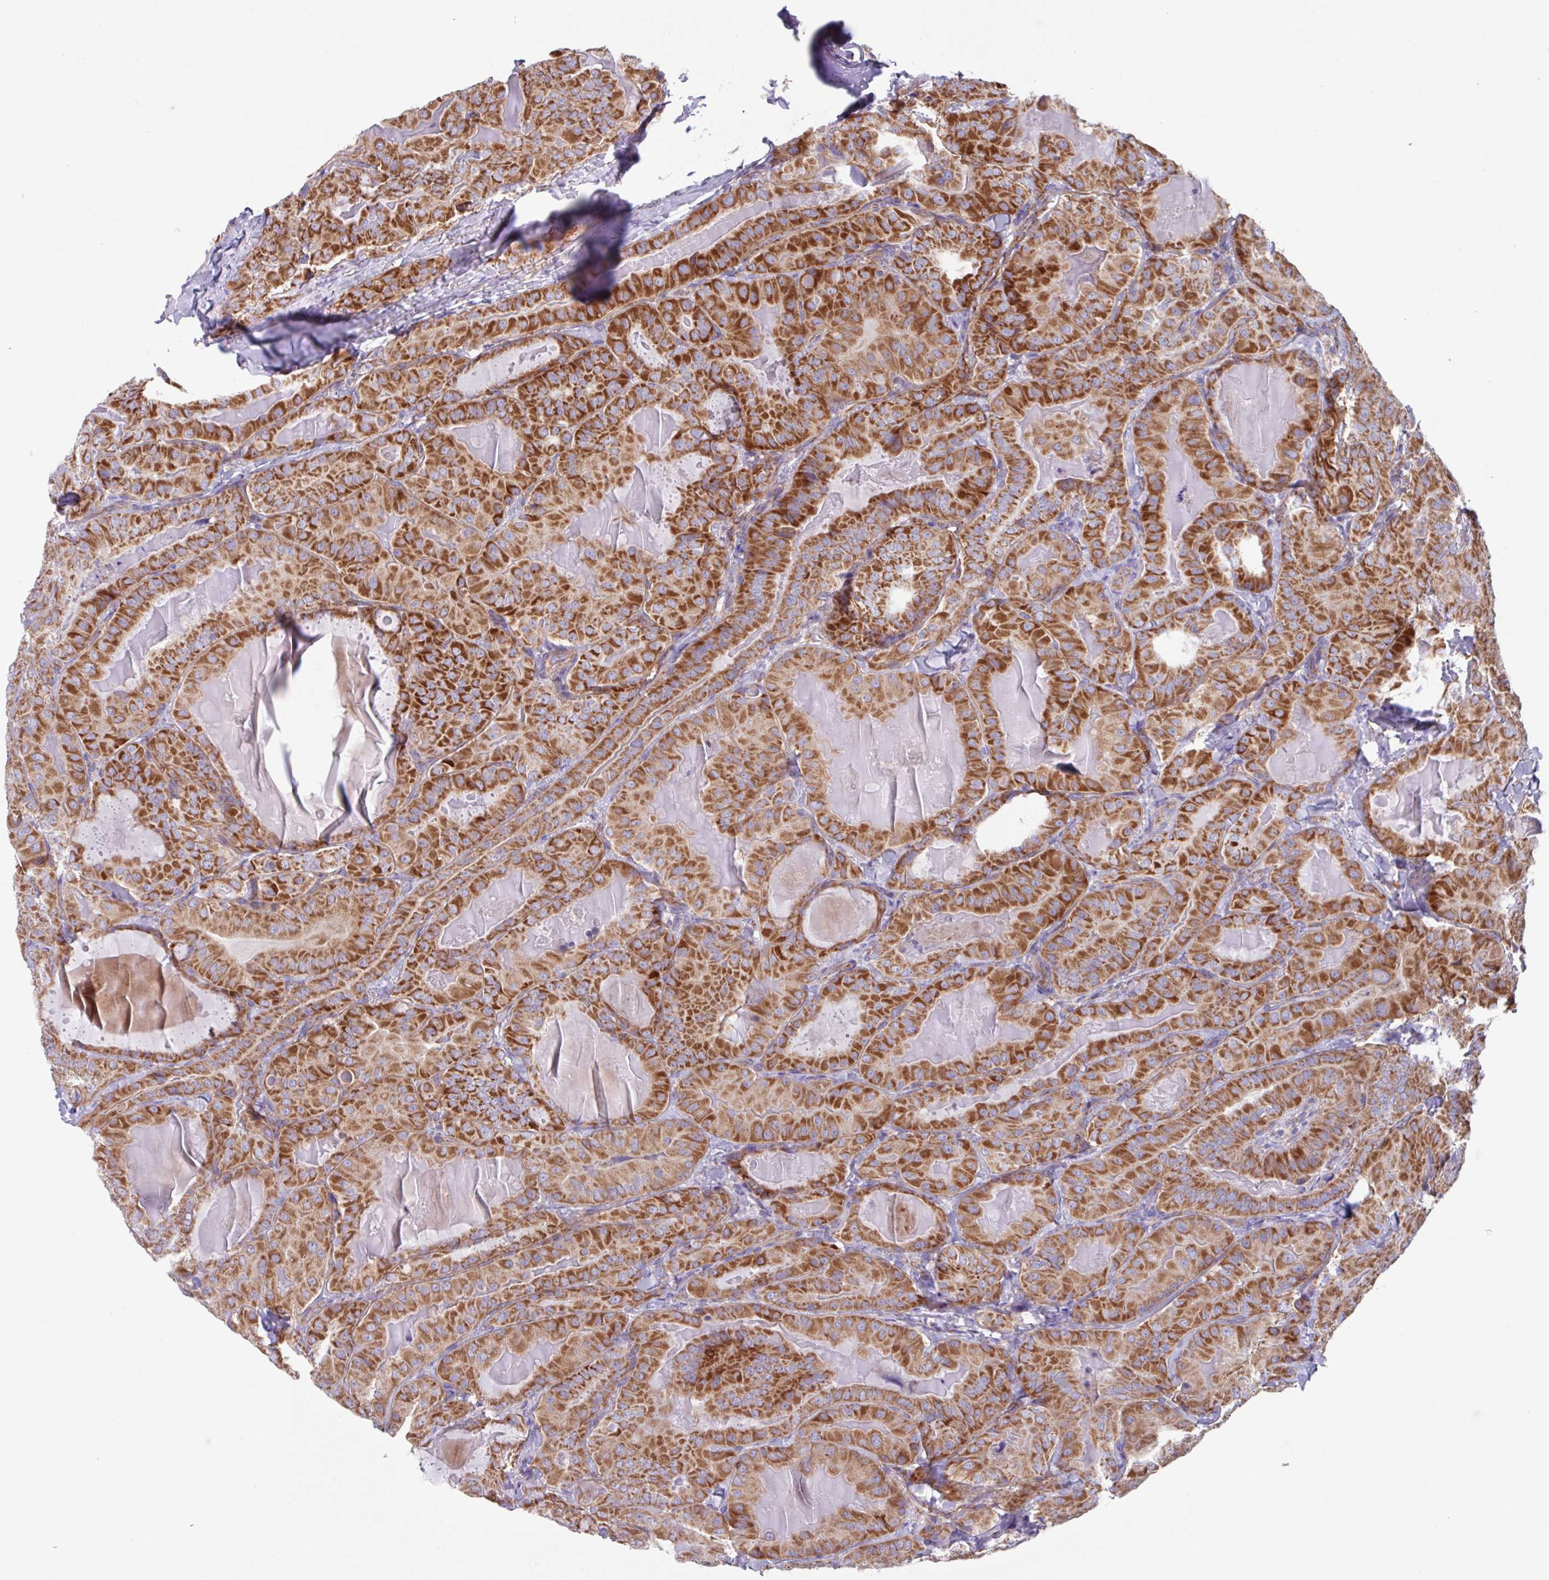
{"staining": {"intensity": "strong", "quantity": ">75%", "location": "cytoplasmic/membranous"}, "tissue": "thyroid cancer", "cell_type": "Tumor cells", "image_type": "cancer", "snomed": [{"axis": "morphology", "description": "Papillary adenocarcinoma, NOS"}, {"axis": "topography", "description": "Thyroid gland"}], "caption": "Strong cytoplasmic/membranous protein positivity is present in approximately >75% of tumor cells in thyroid papillary adenocarcinoma.", "gene": "OTULIN", "patient": {"sex": "female", "age": 68}}